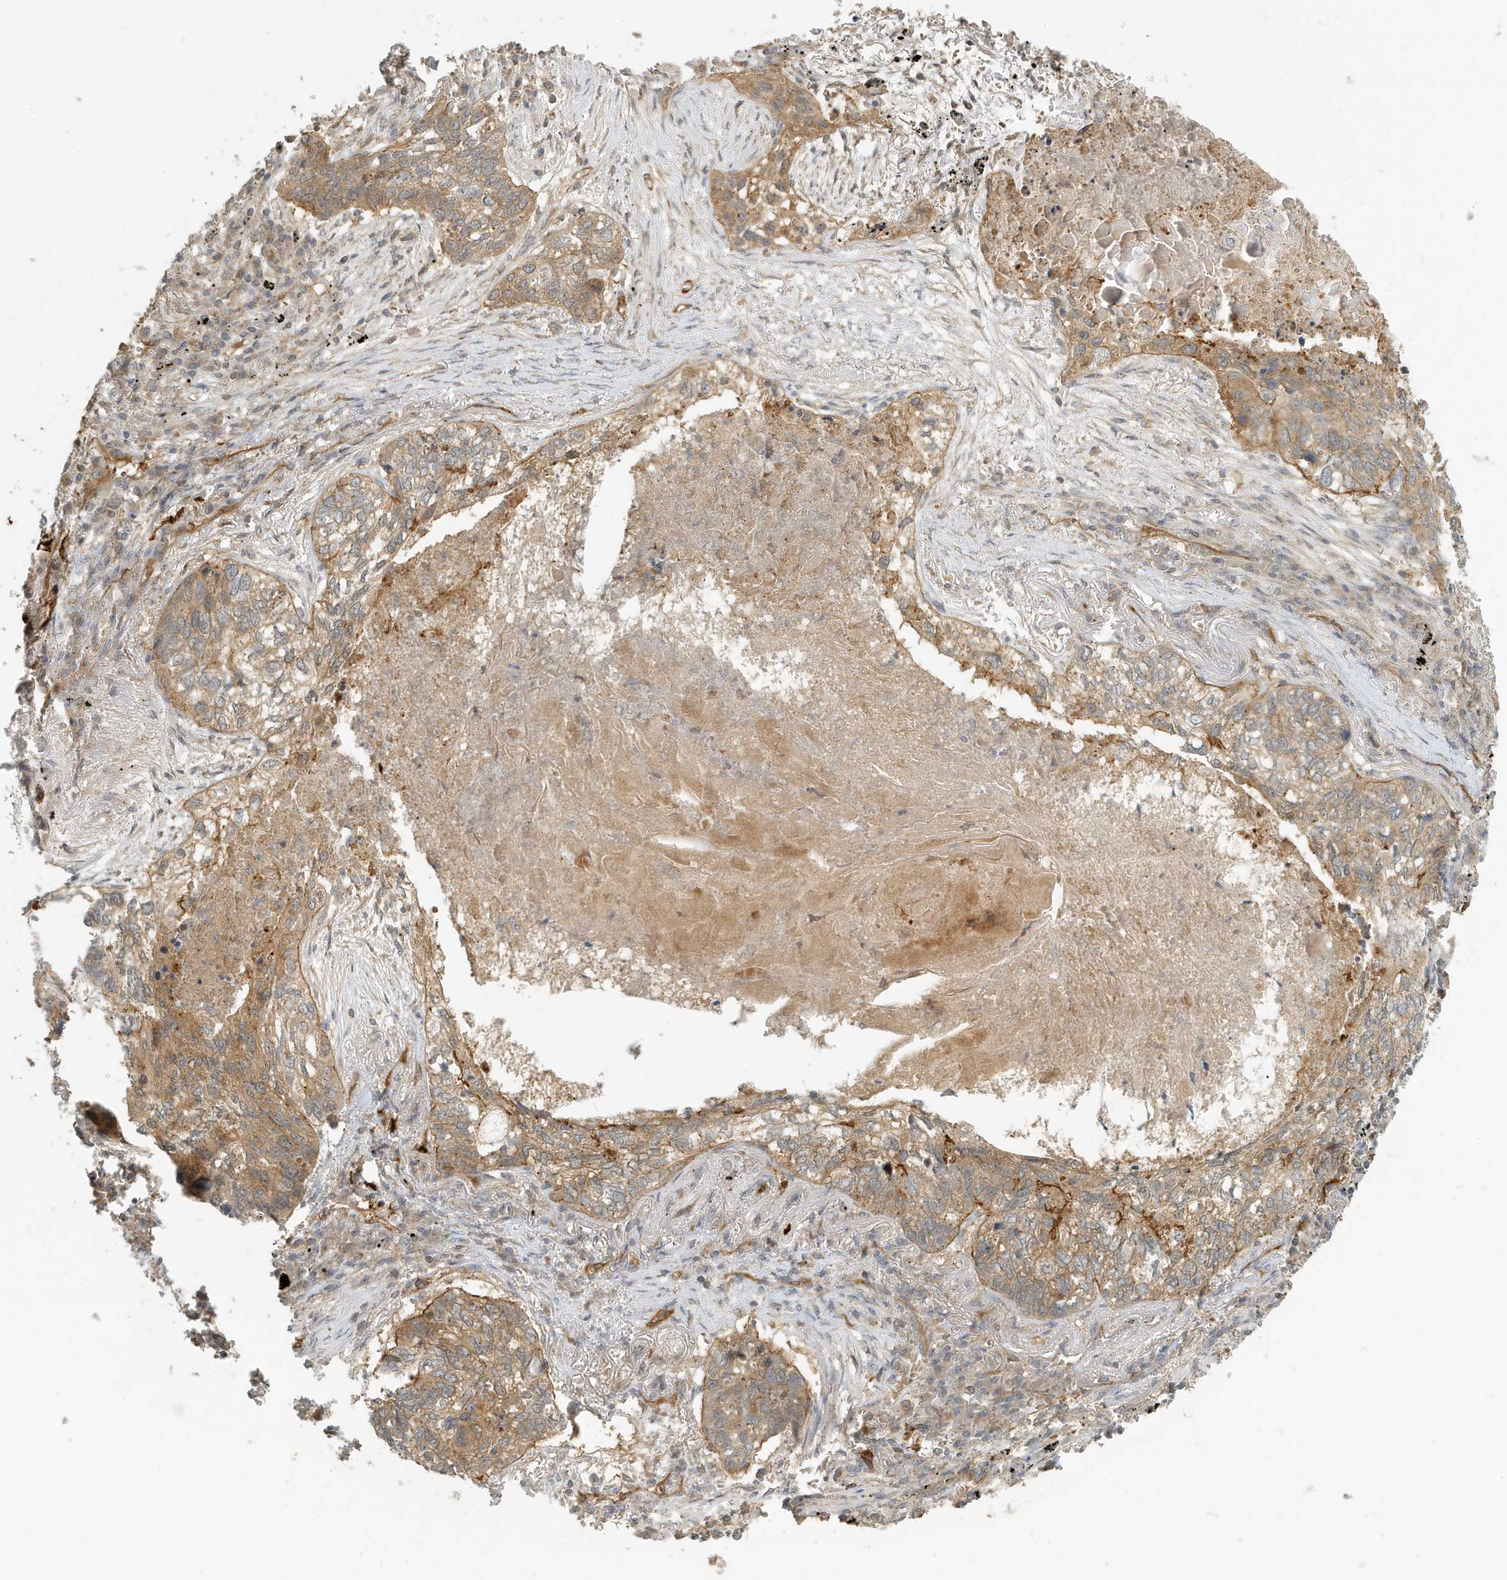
{"staining": {"intensity": "moderate", "quantity": ">75%", "location": "cytoplasmic/membranous"}, "tissue": "lung cancer", "cell_type": "Tumor cells", "image_type": "cancer", "snomed": [{"axis": "morphology", "description": "Squamous cell carcinoma, NOS"}, {"axis": "topography", "description": "Lung"}], "caption": "Human squamous cell carcinoma (lung) stained for a protein (brown) reveals moderate cytoplasmic/membranous positive positivity in approximately >75% of tumor cells.", "gene": "FYCO1", "patient": {"sex": "female", "age": 63}}